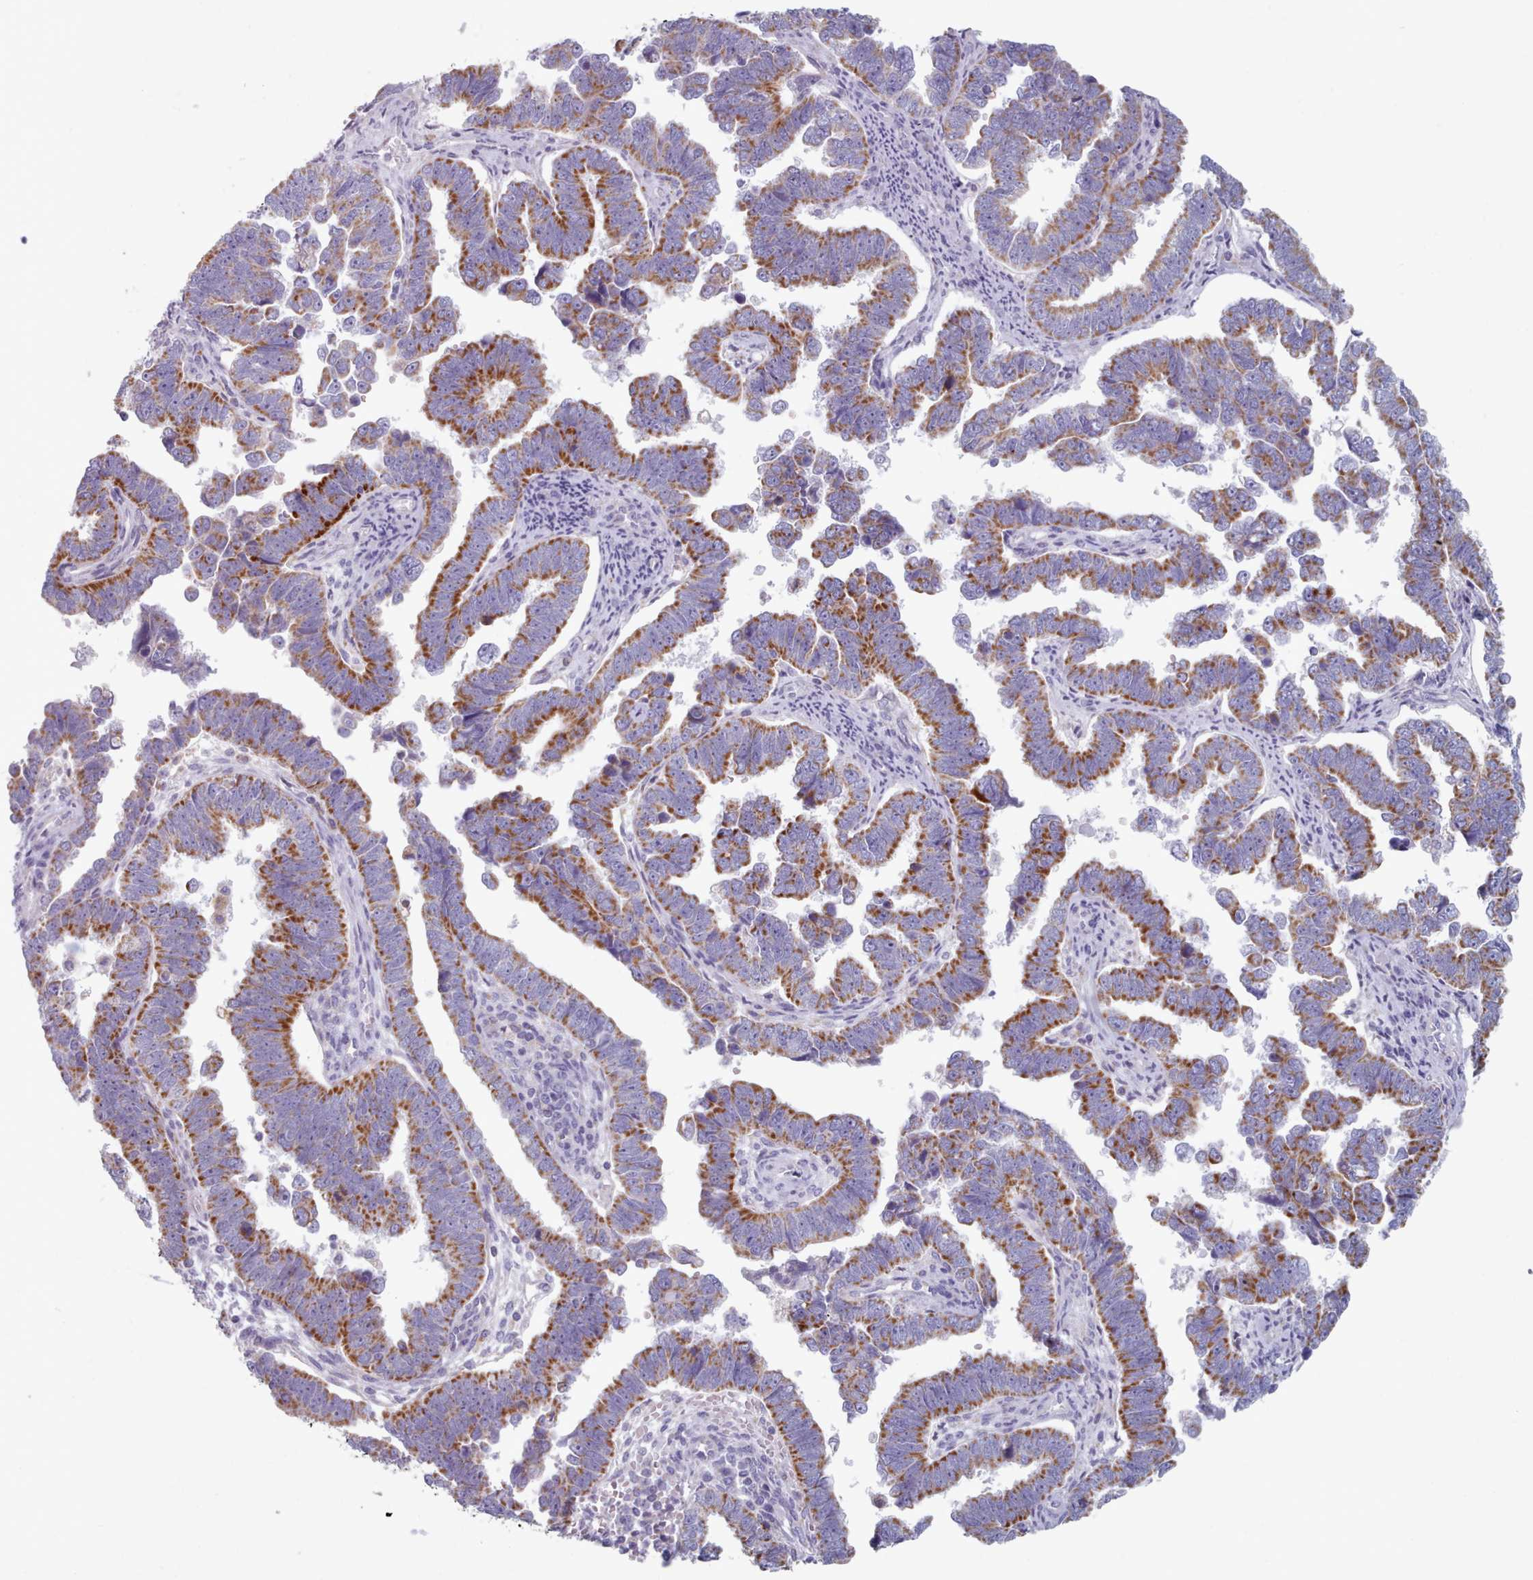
{"staining": {"intensity": "strong", "quantity": ">75%", "location": "cytoplasmic/membranous"}, "tissue": "endometrial cancer", "cell_type": "Tumor cells", "image_type": "cancer", "snomed": [{"axis": "morphology", "description": "Adenocarcinoma, NOS"}, {"axis": "topography", "description": "Endometrium"}], "caption": "A brown stain shows strong cytoplasmic/membranous positivity of a protein in adenocarcinoma (endometrial) tumor cells.", "gene": "FAM170B", "patient": {"sex": "female", "age": 75}}